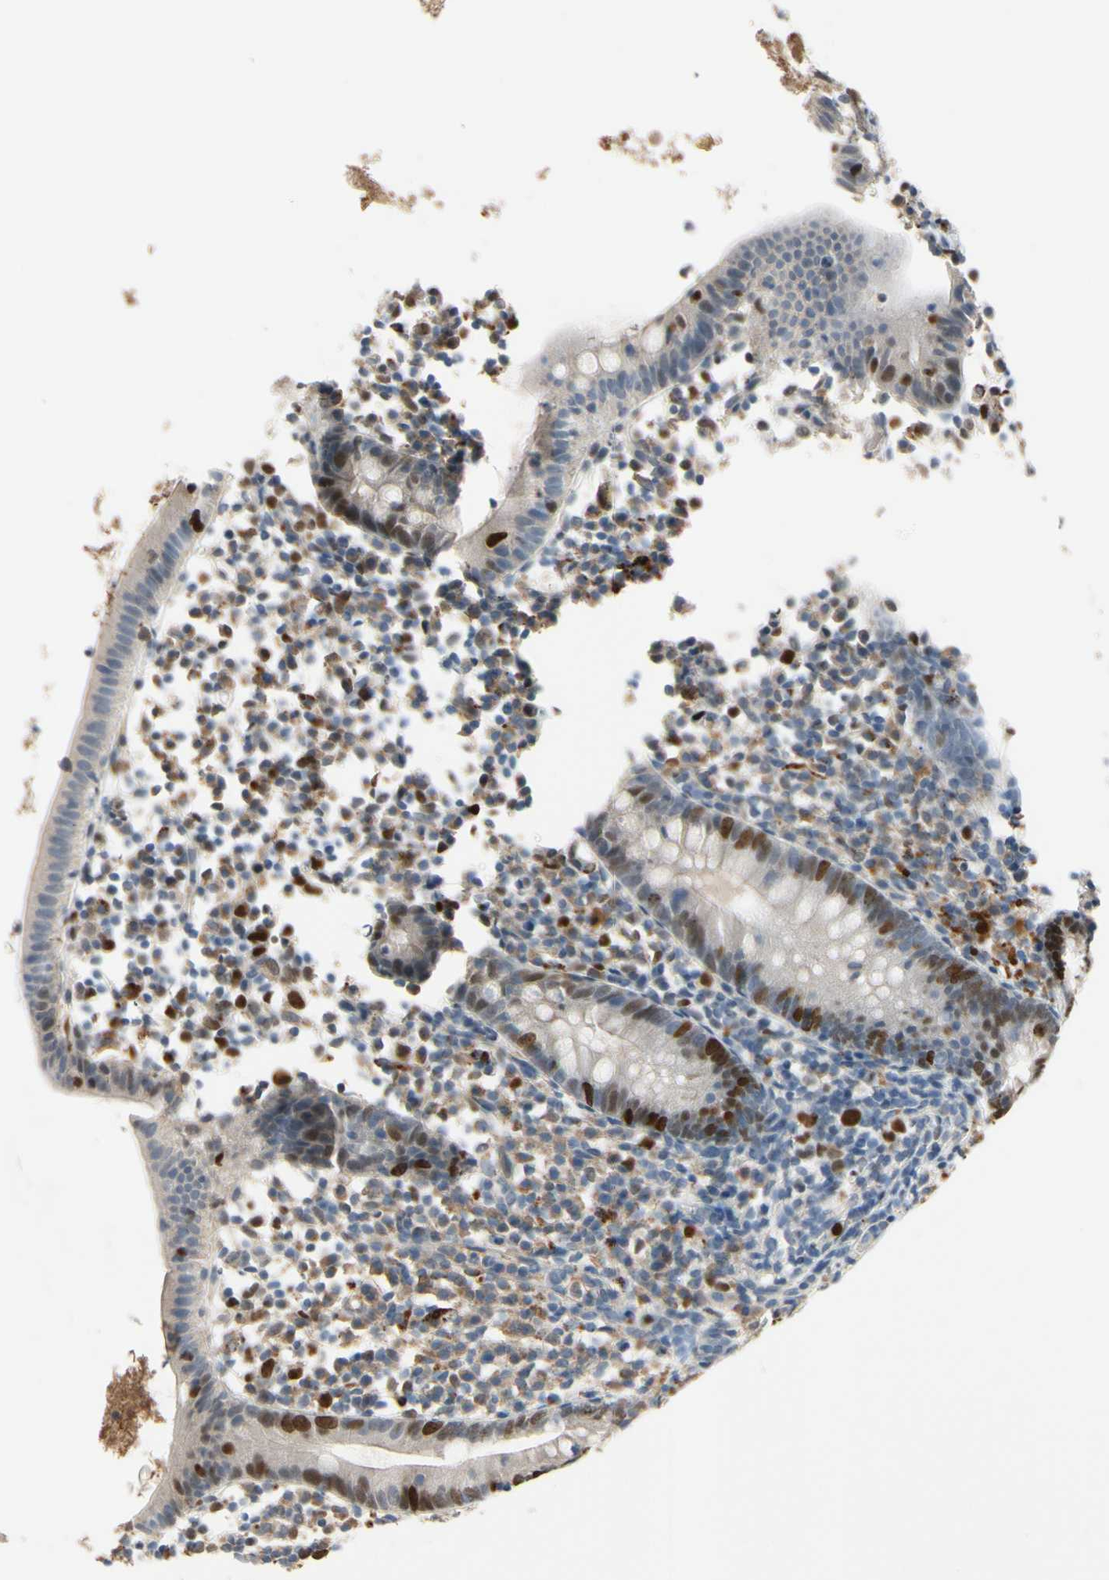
{"staining": {"intensity": "strong", "quantity": "<25%", "location": "nuclear"}, "tissue": "appendix", "cell_type": "Glandular cells", "image_type": "normal", "snomed": [{"axis": "morphology", "description": "Normal tissue, NOS"}, {"axis": "topography", "description": "Appendix"}], "caption": "Human appendix stained for a protein (brown) displays strong nuclear positive expression in approximately <25% of glandular cells.", "gene": "ZKSCAN3", "patient": {"sex": "female", "age": 20}}